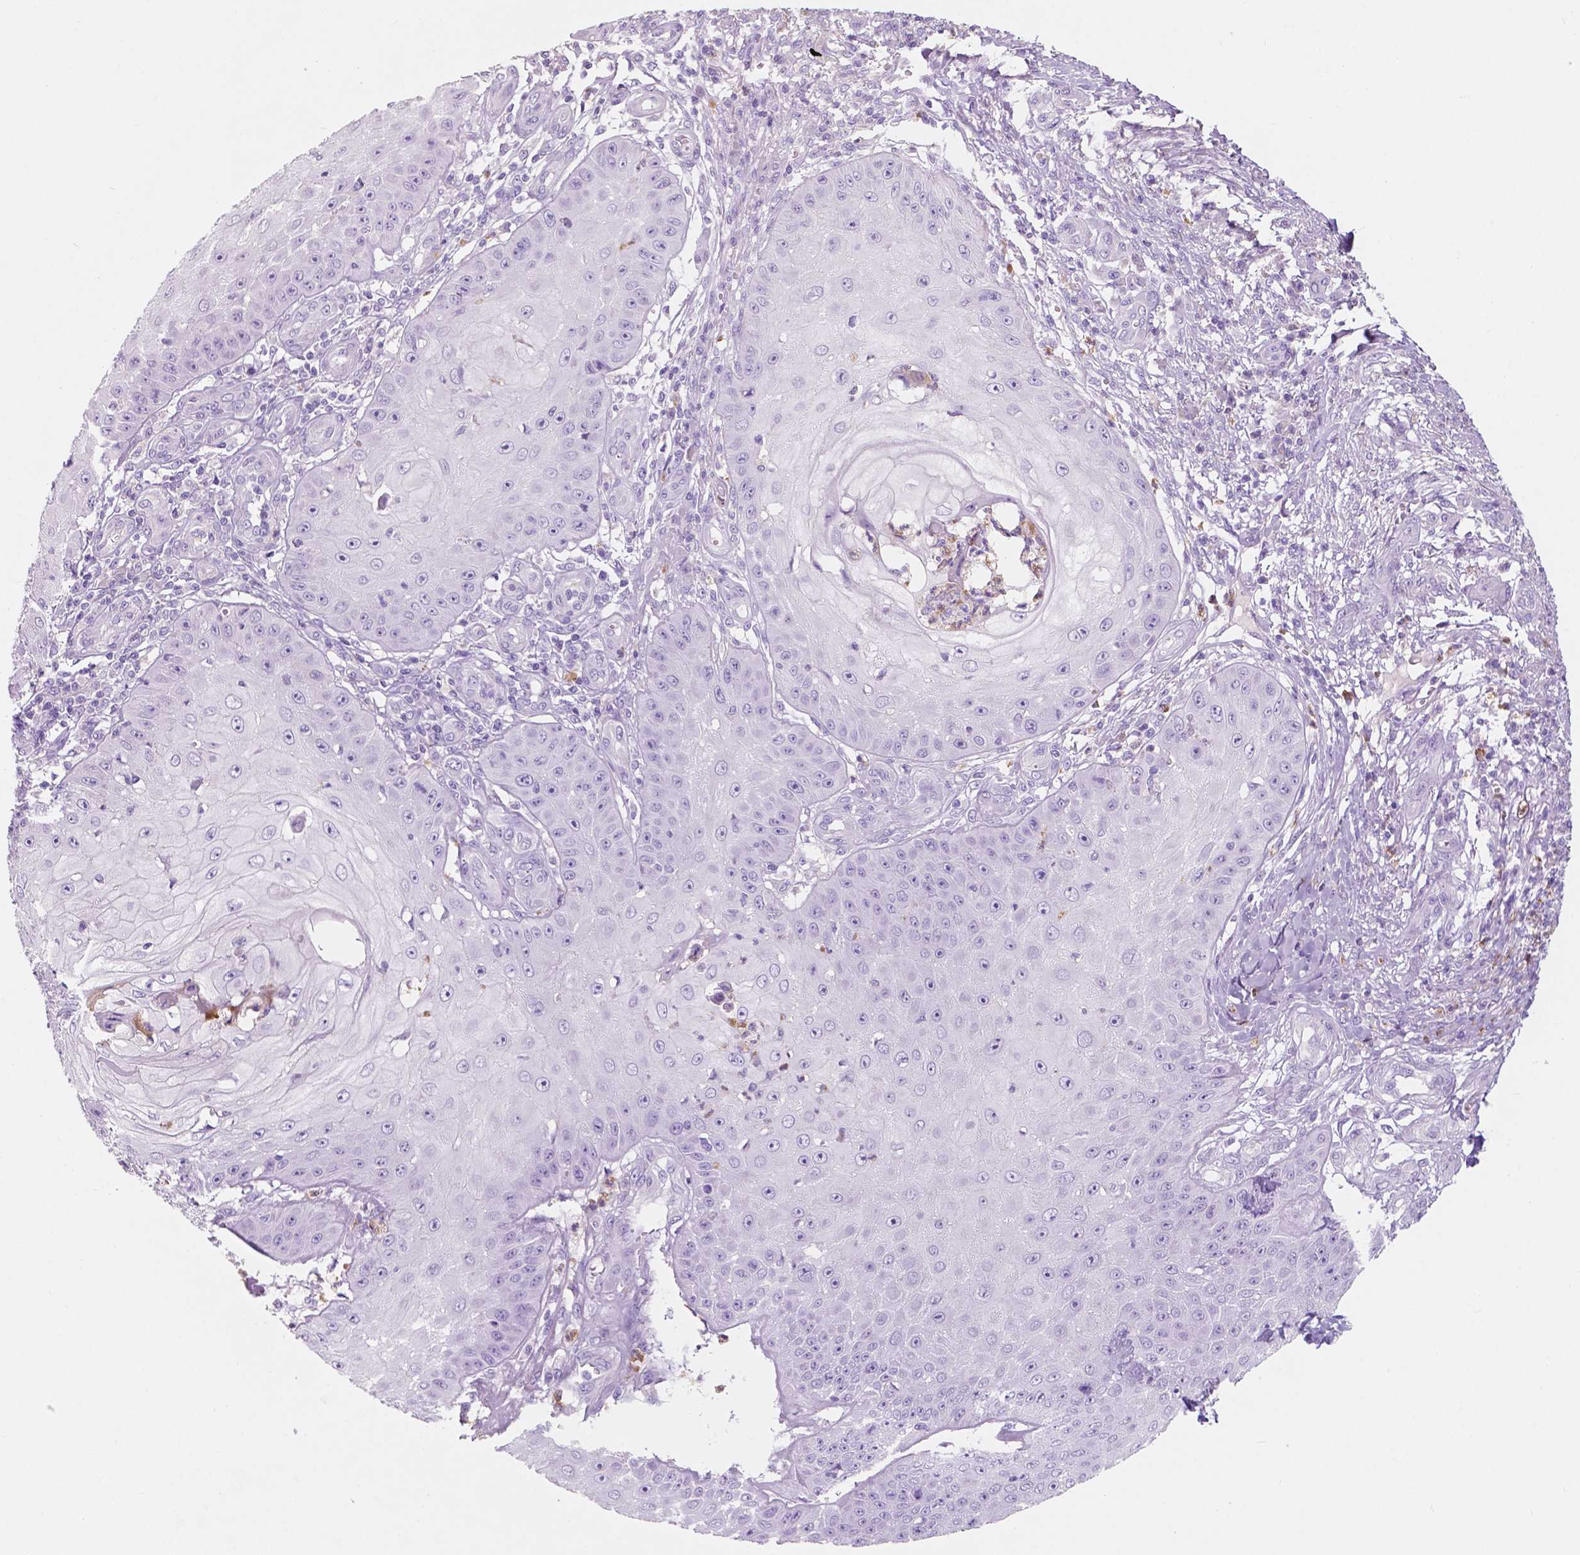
{"staining": {"intensity": "negative", "quantity": "none", "location": "none"}, "tissue": "skin cancer", "cell_type": "Tumor cells", "image_type": "cancer", "snomed": [{"axis": "morphology", "description": "Squamous cell carcinoma, NOS"}, {"axis": "topography", "description": "Skin"}], "caption": "Protein analysis of skin cancer (squamous cell carcinoma) displays no significant staining in tumor cells.", "gene": "CUZD1", "patient": {"sex": "male", "age": 70}}